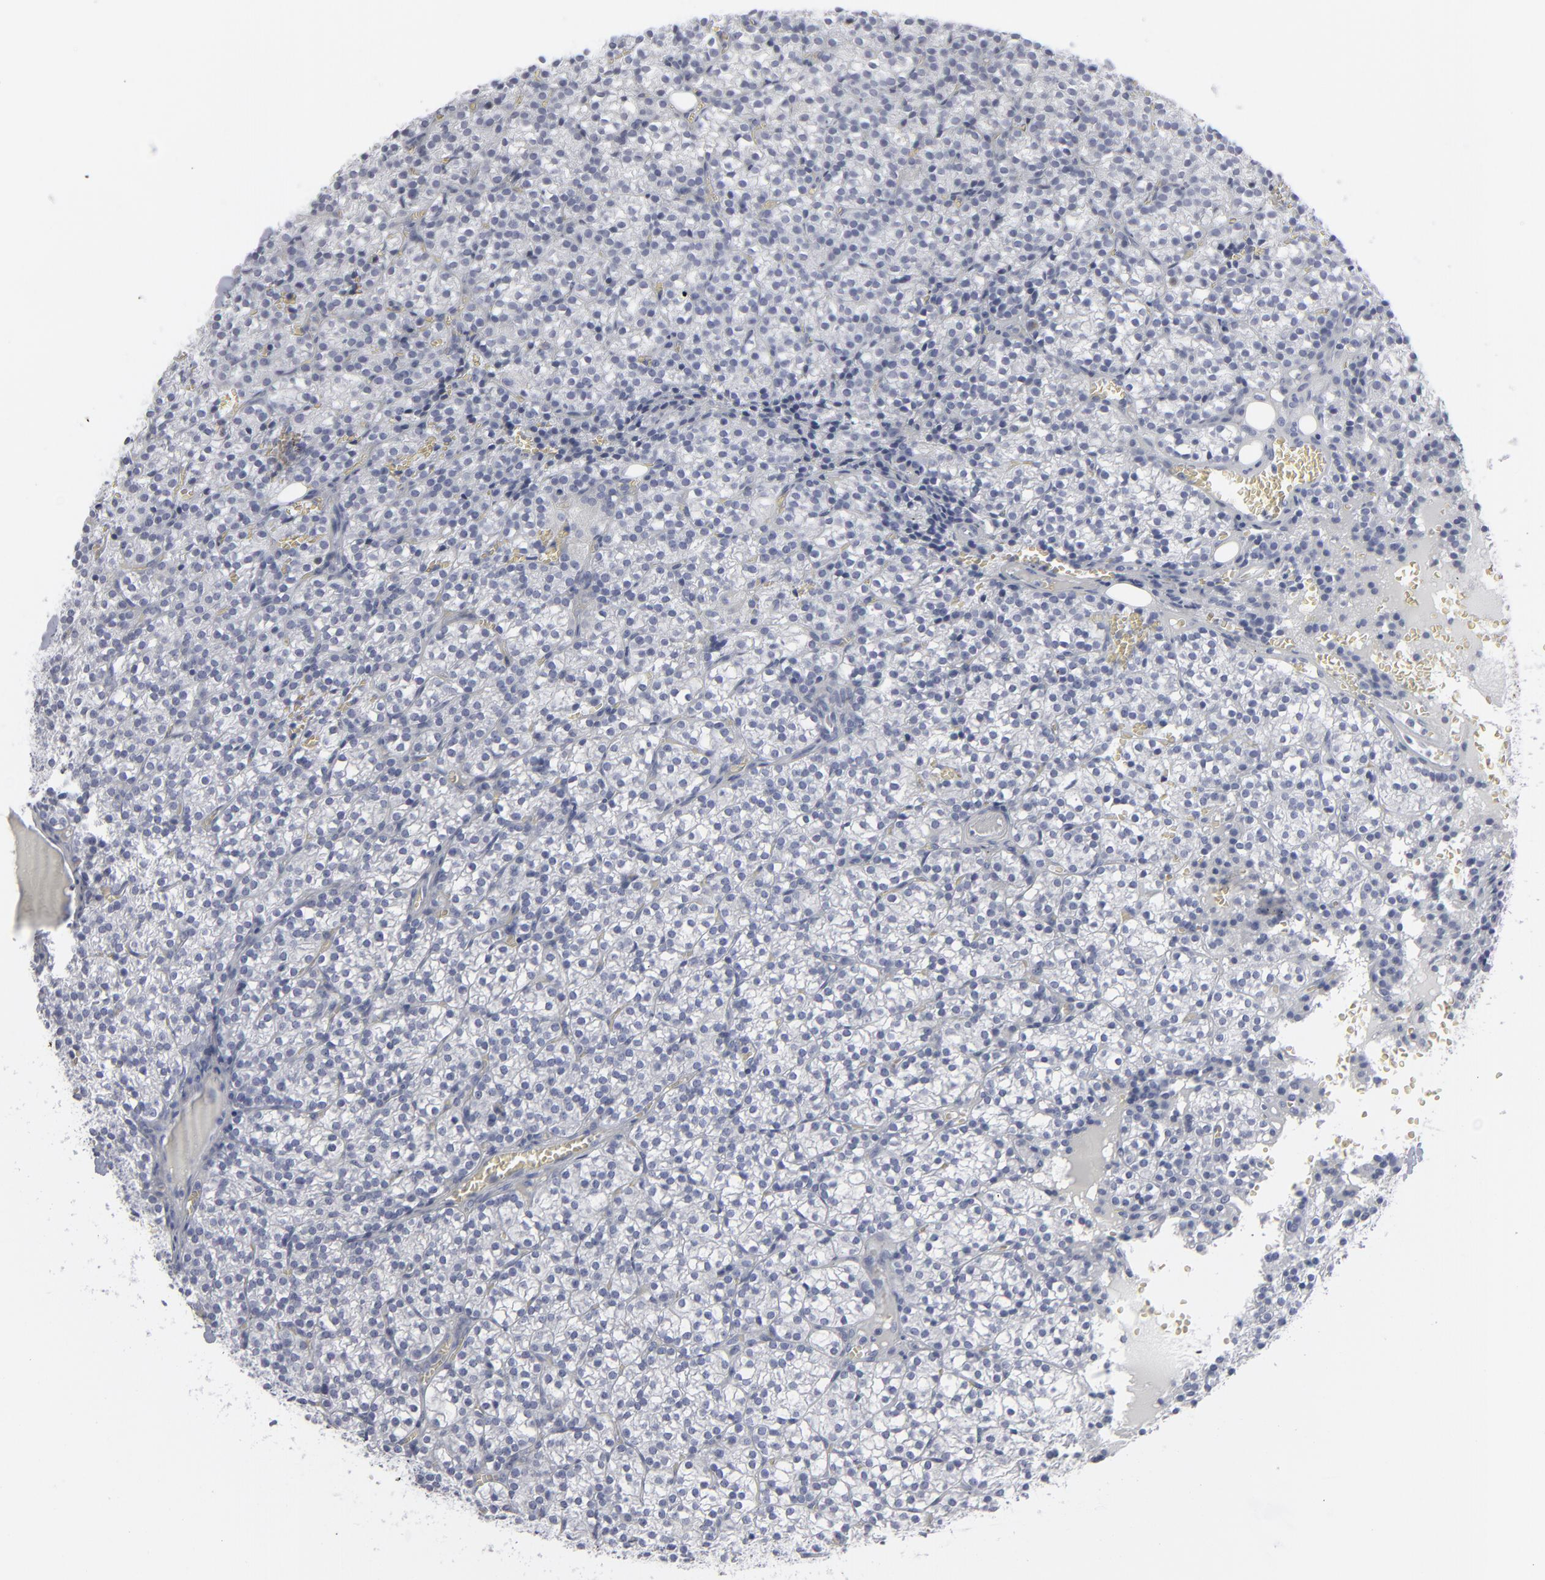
{"staining": {"intensity": "negative", "quantity": "none", "location": "none"}, "tissue": "parathyroid gland", "cell_type": "Glandular cells", "image_type": "normal", "snomed": [{"axis": "morphology", "description": "Normal tissue, NOS"}, {"axis": "topography", "description": "Parathyroid gland"}], "caption": "Immunohistochemistry image of benign human parathyroid gland stained for a protein (brown), which displays no positivity in glandular cells. The staining is performed using DAB (3,3'-diaminobenzidine) brown chromogen with nuclei counter-stained in using hematoxylin.", "gene": "MSLN", "patient": {"sex": "female", "age": 17}}